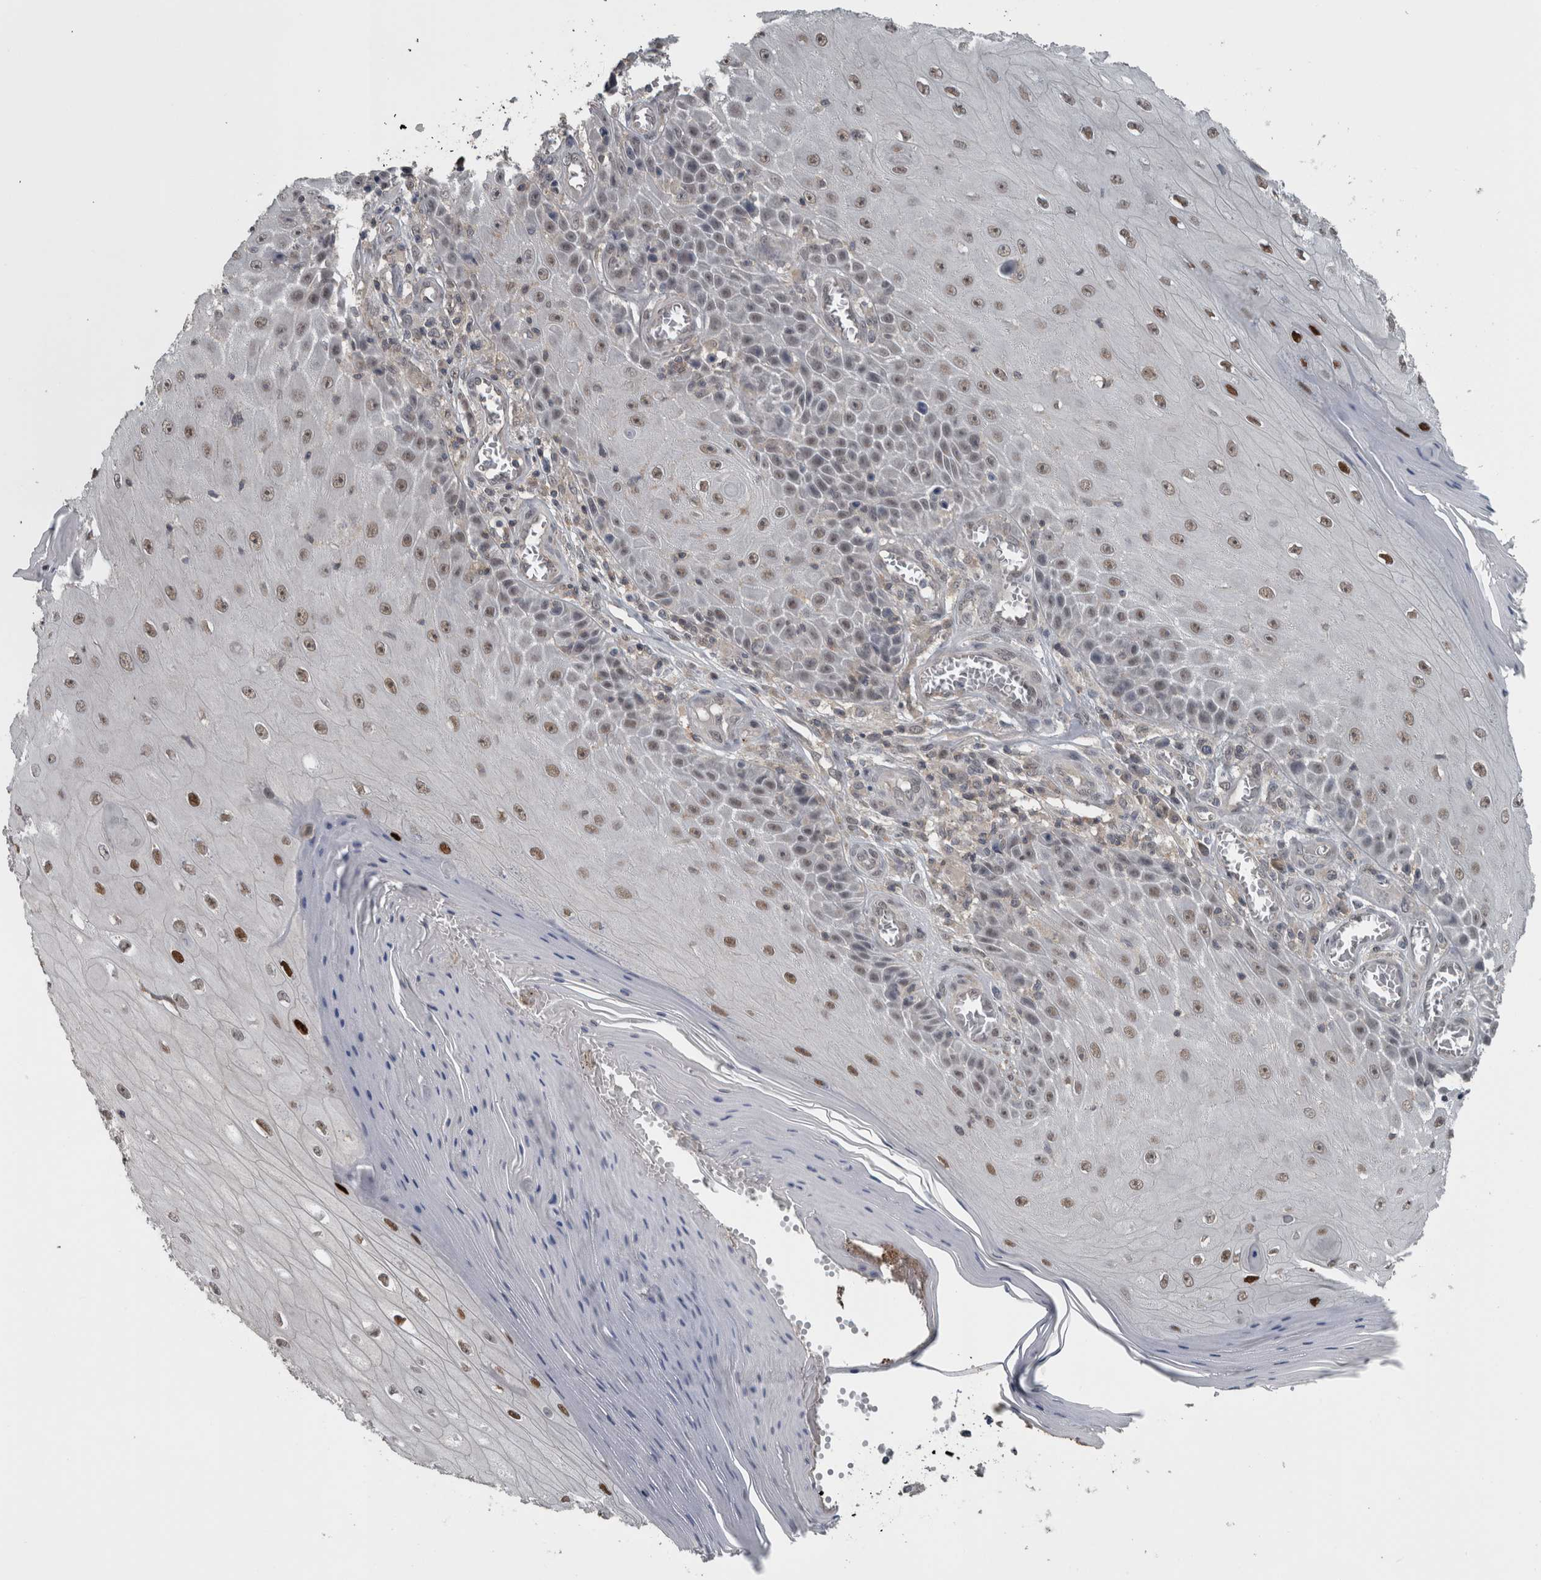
{"staining": {"intensity": "moderate", "quantity": "25%-75%", "location": "nuclear"}, "tissue": "skin cancer", "cell_type": "Tumor cells", "image_type": "cancer", "snomed": [{"axis": "morphology", "description": "Squamous cell carcinoma, NOS"}, {"axis": "topography", "description": "Skin"}], "caption": "Protein staining of skin cancer tissue displays moderate nuclear positivity in approximately 25%-75% of tumor cells.", "gene": "ZBTB21", "patient": {"sex": "female", "age": 73}}